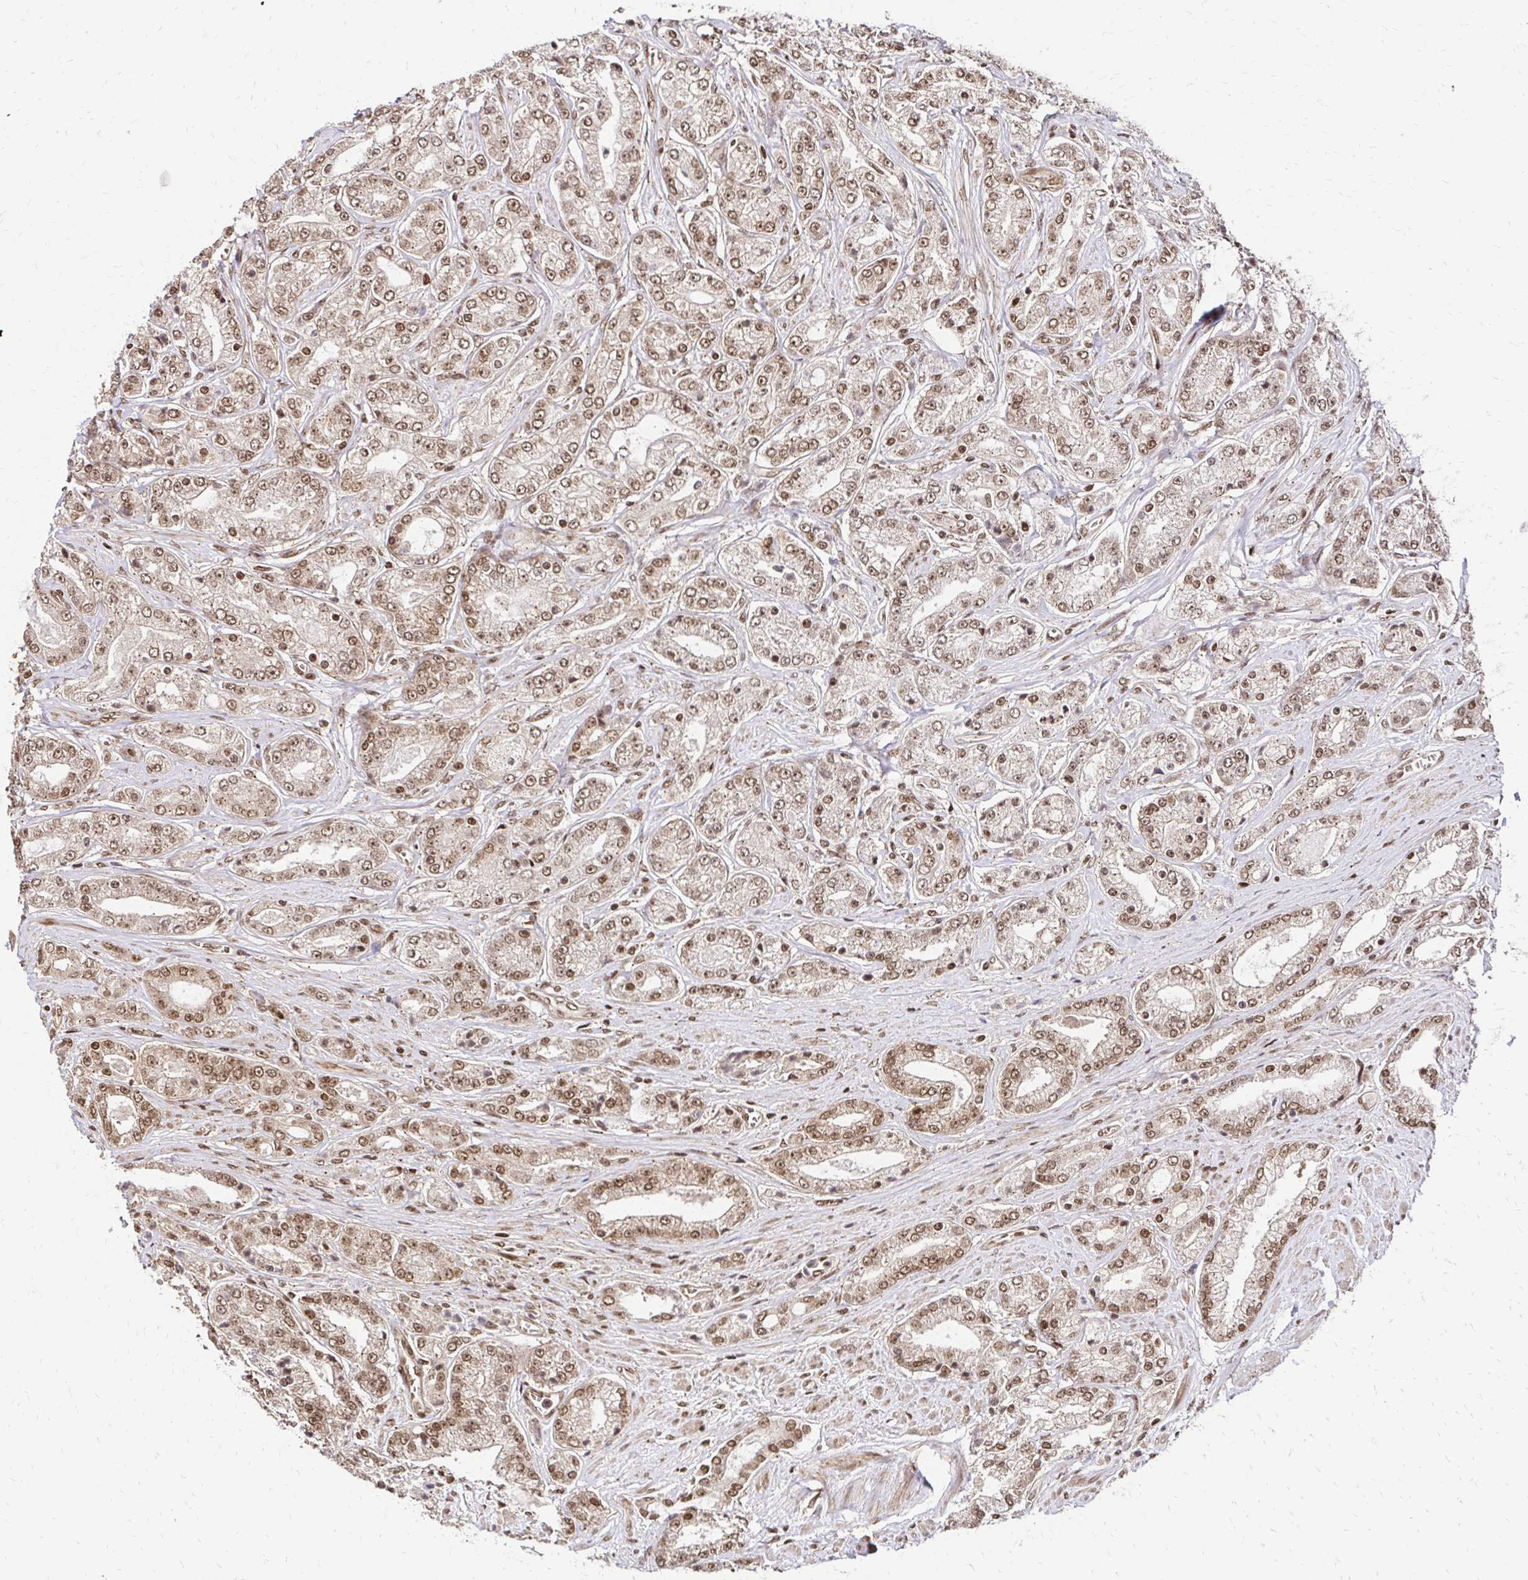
{"staining": {"intensity": "moderate", "quantity": ">75%", "location": "nuclear"}, "tissue": "prostate cancer", "cell_type": "Tumor cells", "image_type": "cancer", "snomed": [{"axis": "morphology", "description": "Adenocarcinoma, High grade"}, {"axis": "topography", "description": "Prostate"}], "caption": "Moderate nuclear positivity for a protein is present in approximately >75% of tumor cells of prostate high-grade adenocarcinoma using immunohistochemistry.", "gene": "GLYR1", "patient": {"sex": "male", "age": 66}}